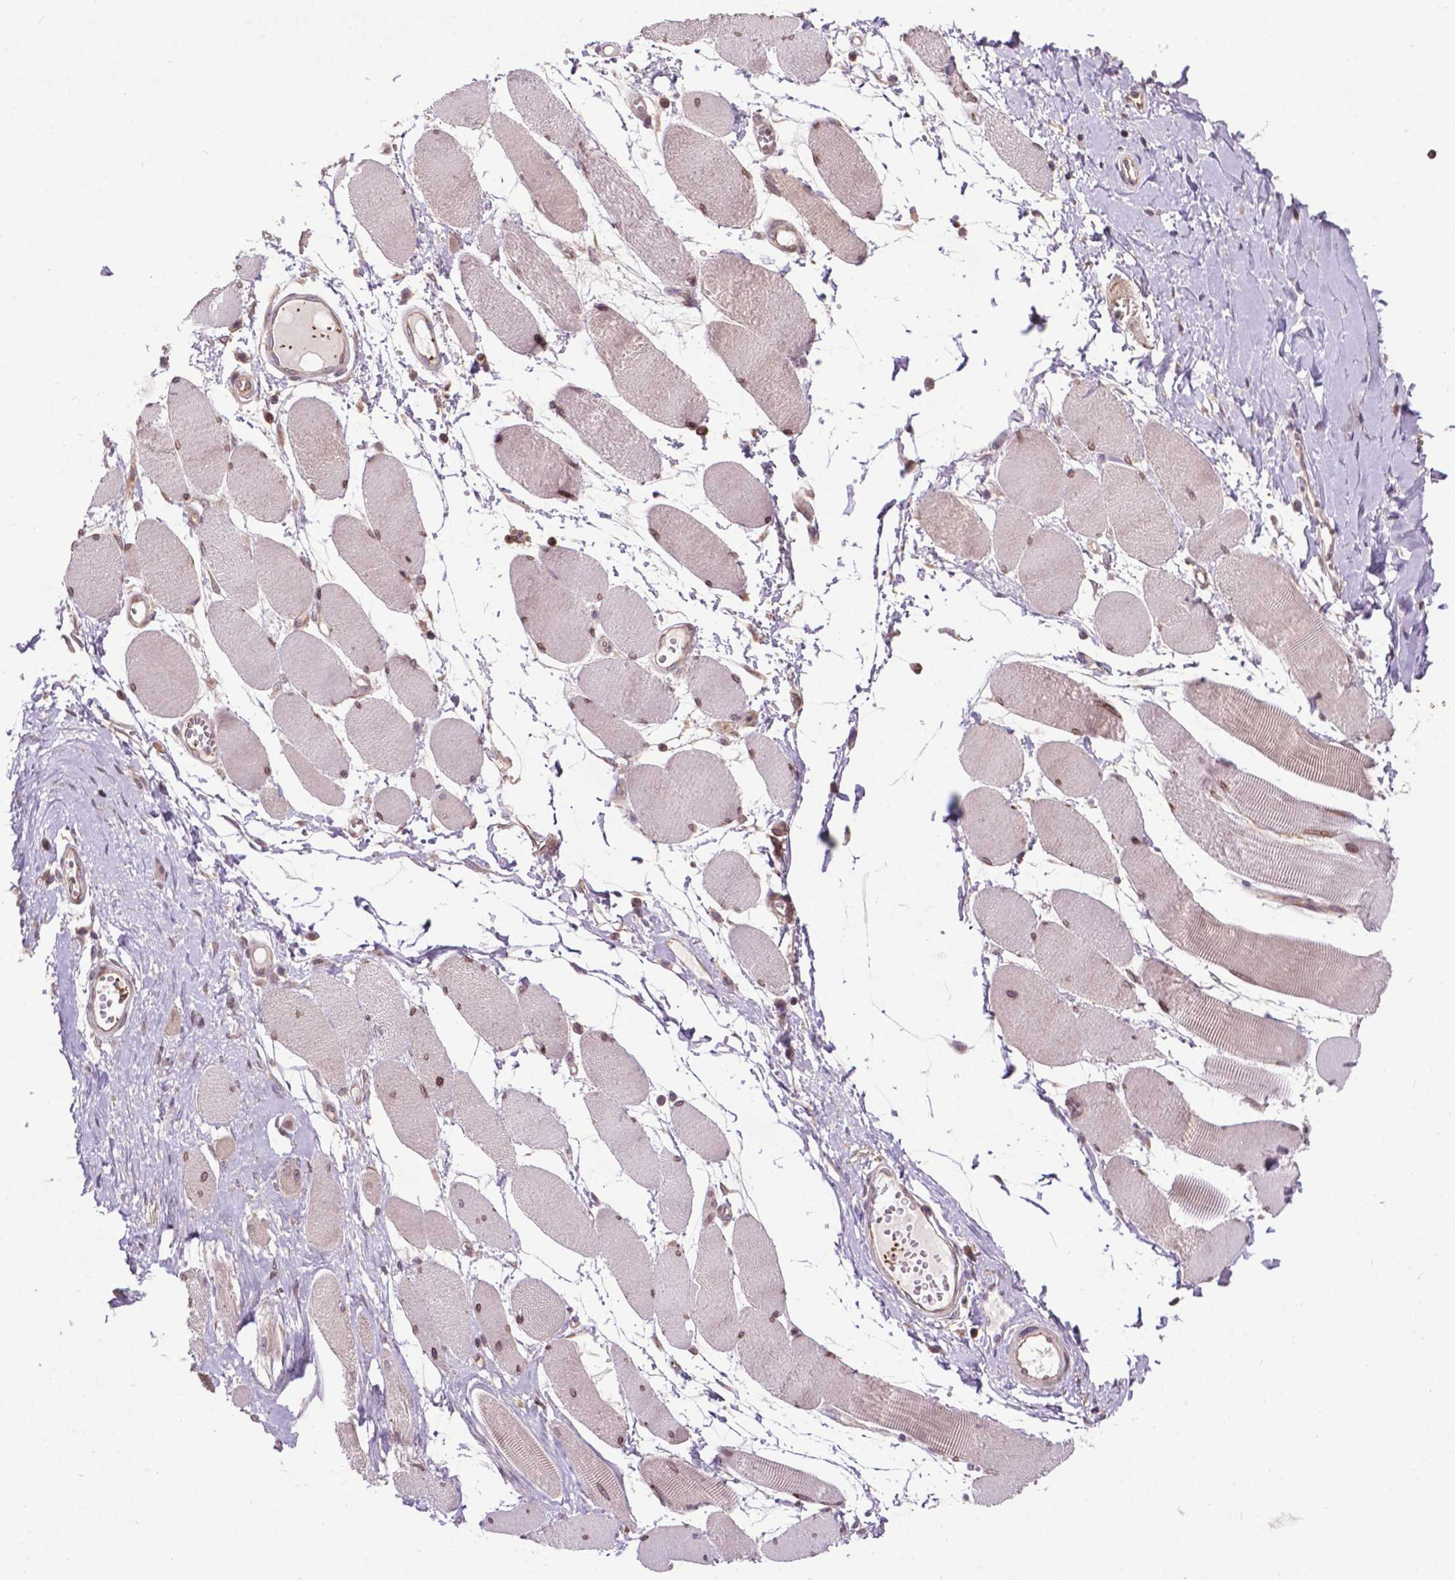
{"staining": {"intensity": "moderate", "quantity": ">75%", "location": "nuclear"}, "tissue": "skeletal muscle", "cell_type": "Myocytes", "image_type": "normal", "snomed": [{"axis": "morphology", "description": "Normal tissue, NOS"}, {"axis": "topography", "description": "Skeletal muscle"}], "caption": "Protein analysis of unremarkable skeletal muscle exhibits moderate nuclear expression in about >75% of myocytes. (DAB IHC, brown staining for protein, blue staining for nuclei).", "gene": "SPNS2", "patient": {"sex": "female", "age": 75}}